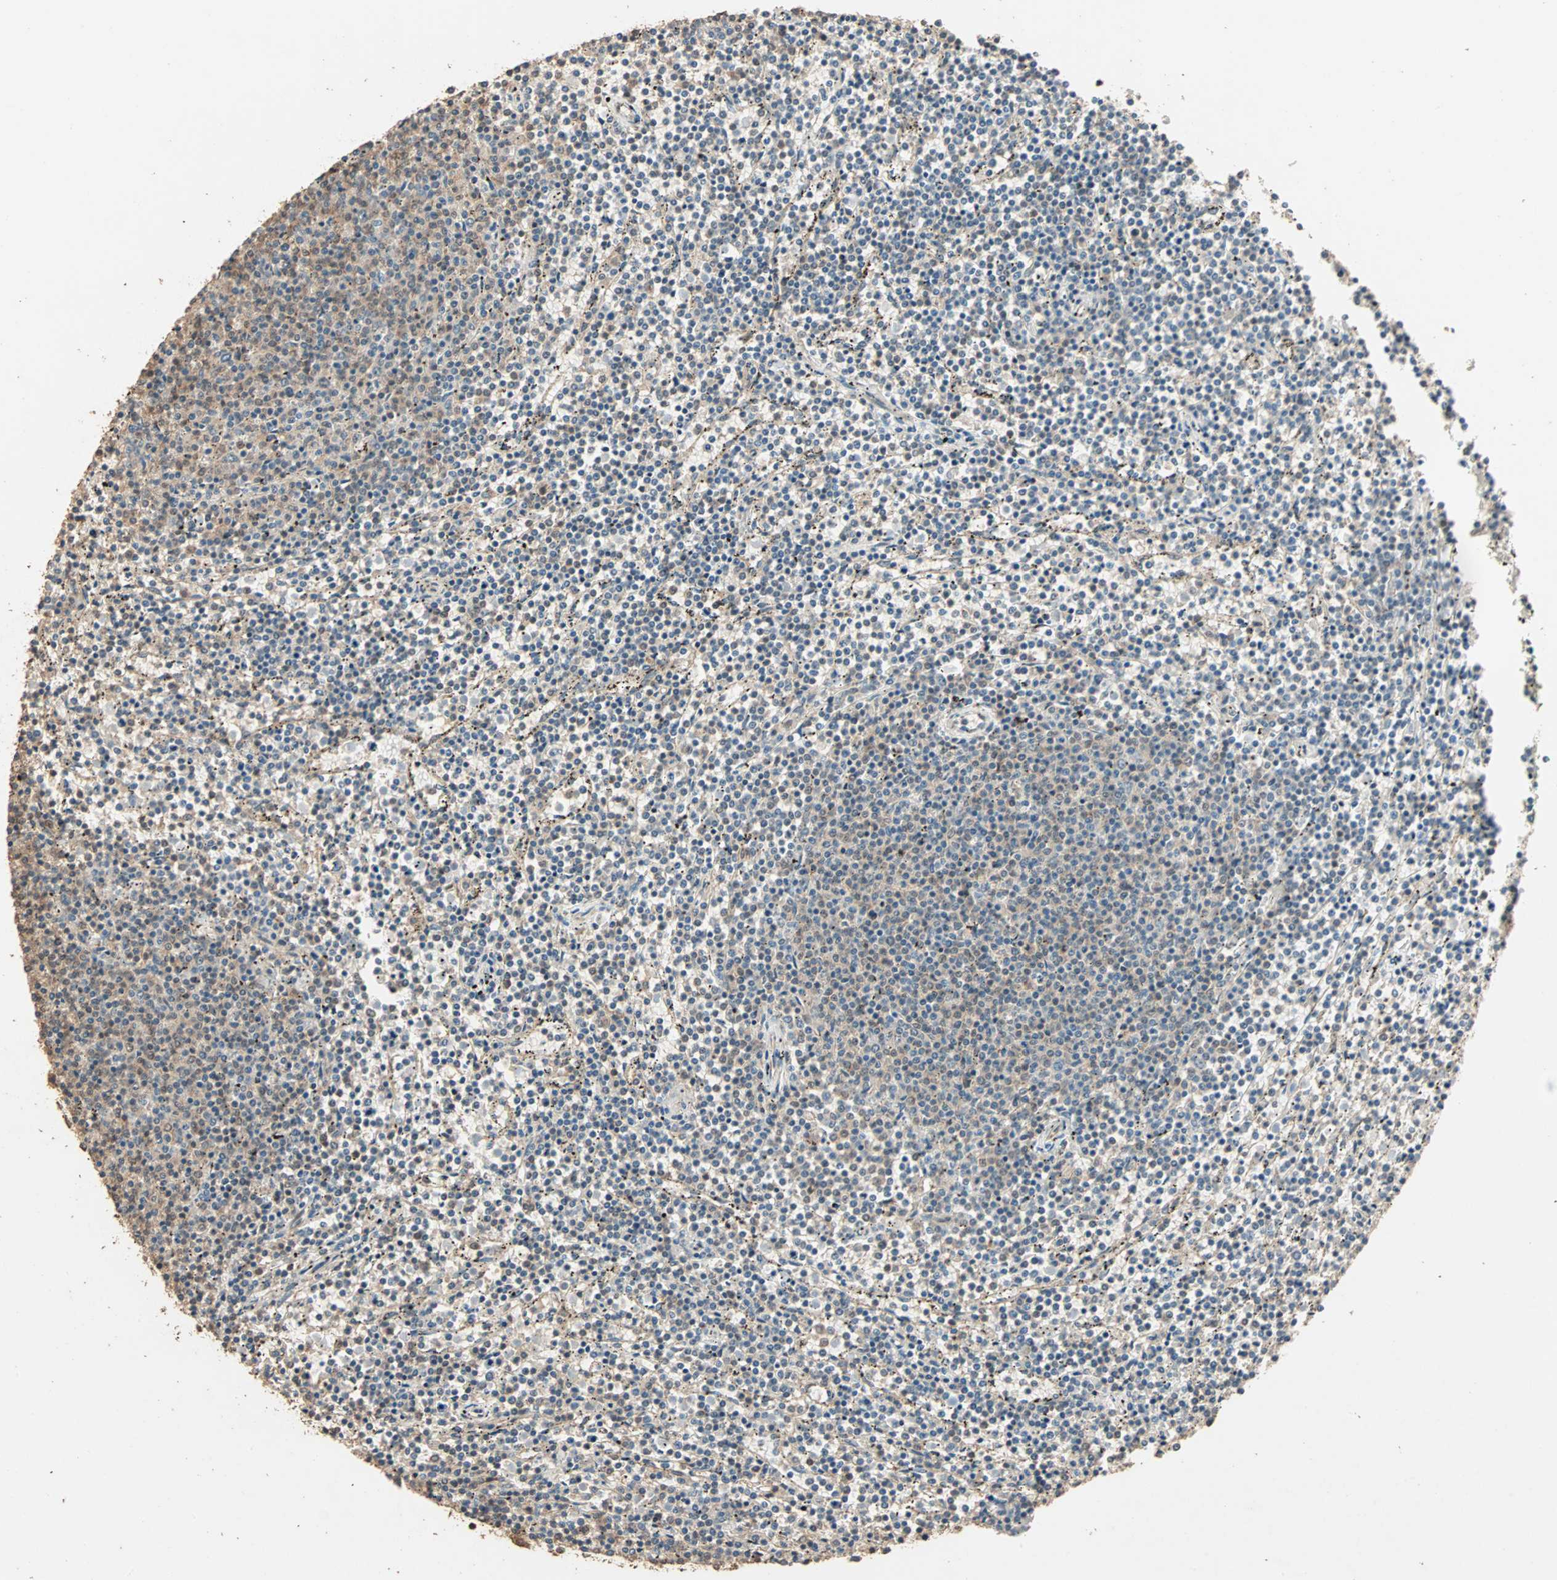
{"staining": {"intensity": "weak", "quantity": "25%-75%", "location": "cytoplasmic/membranous"}, "tissue": "lymphoma", "cell_type": "Tumor cells", "image_type": "cancer", "snomed": [{"axis": "morphology", "description": "Malignant lymphoma, non-Hodgkin's type, Low grade"}, {"axis": "topography", "description": "Spleen"}], "caption": "The photomicrograph demonstrates a brown stain indicating the presence of a protein in the cytoplasmic/membranous of tumor cells in malignant lymphoma, non-Hodgkin's type (low-grade).", "gene": "ZBTB33", "patient": {"sex": "female", "age": 50}}